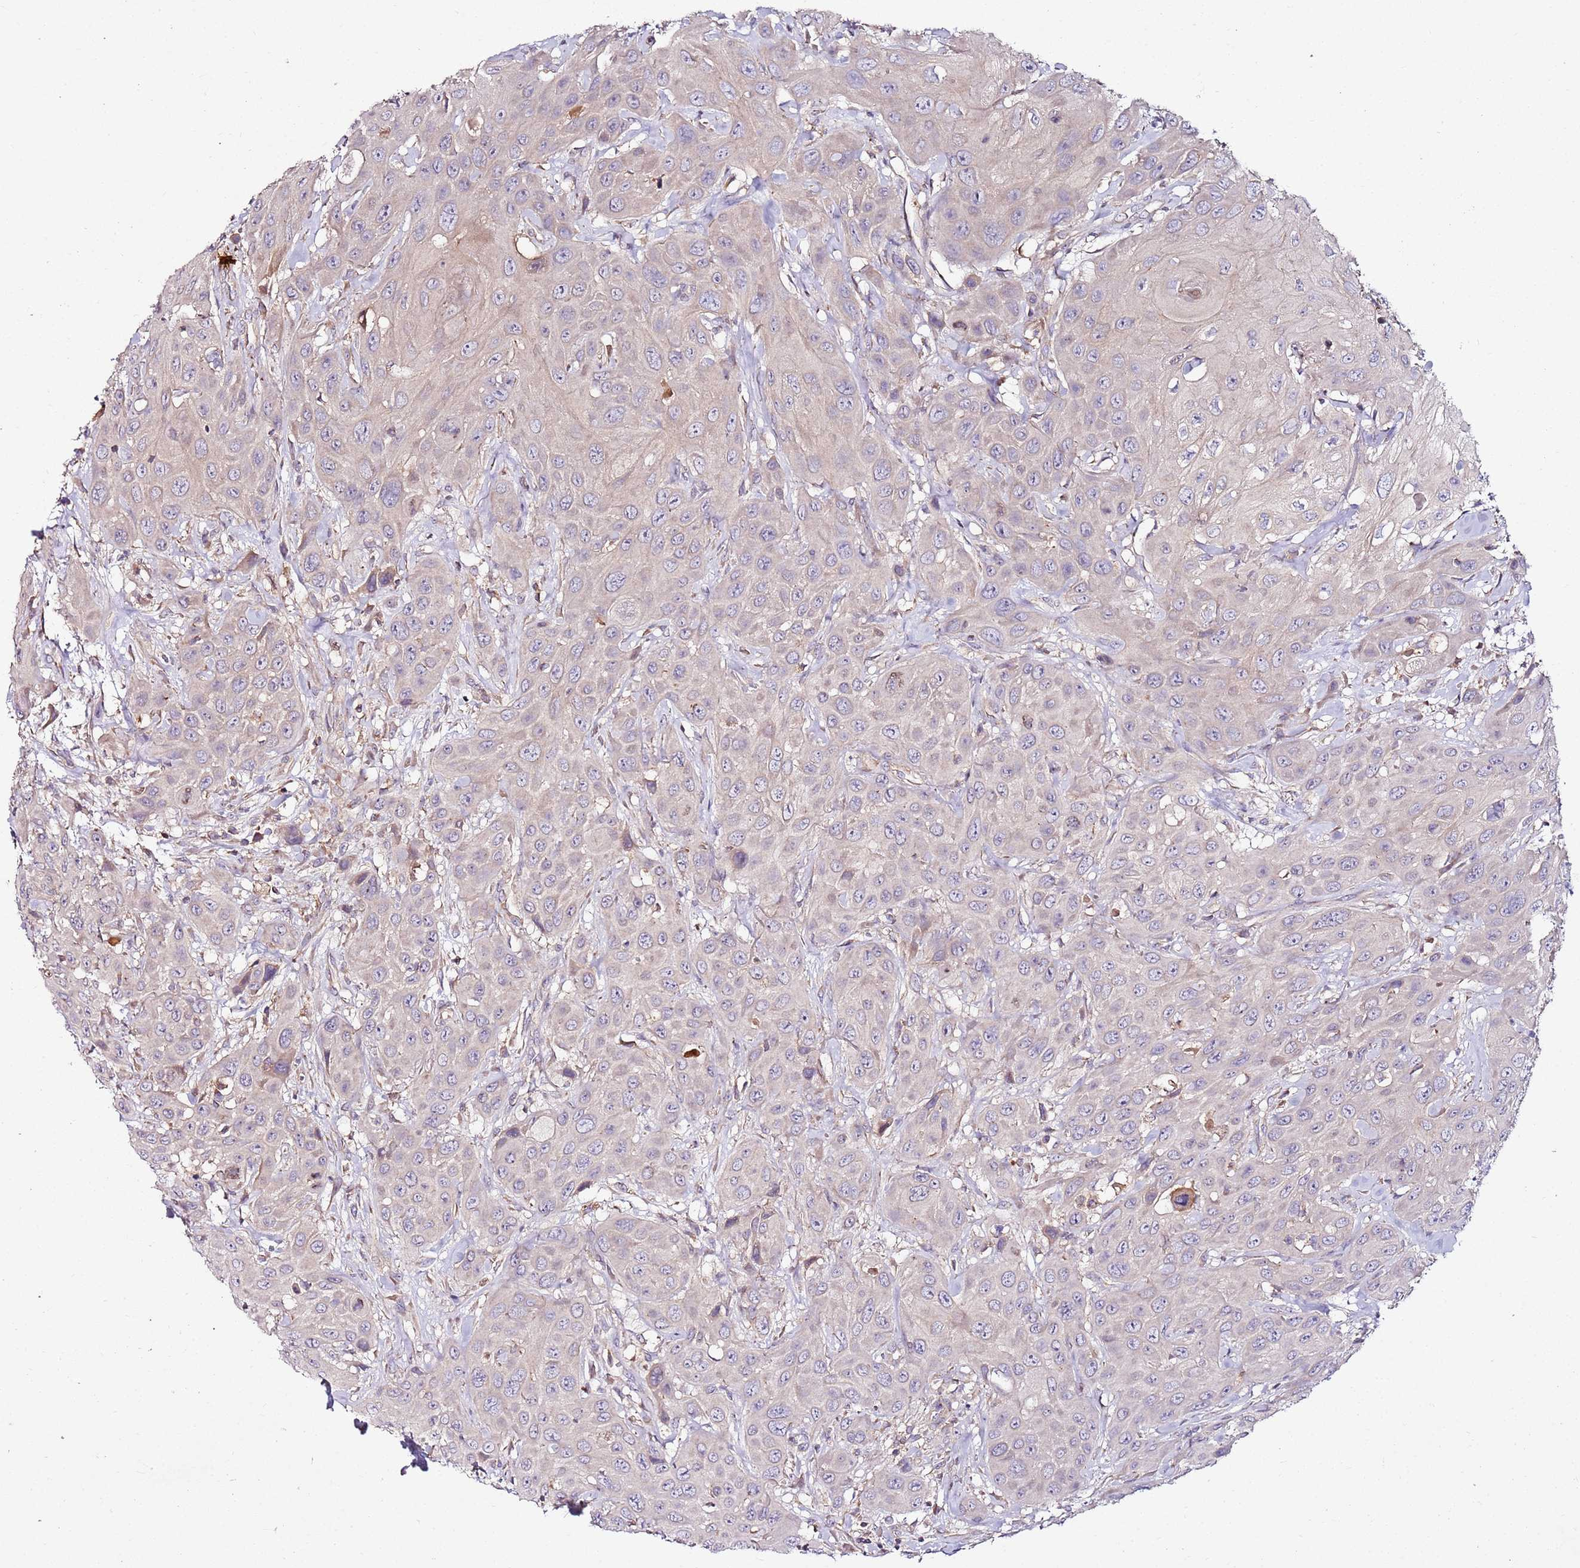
{"staining": {"intensity": "negative", "quantity": "none", "location": "none"}, "tissue": "head and neck cancer", "cell_type": "Tumor cells", "image_type": "cancer", "snomed": [{"axis": "morphology", "description": "Squamous cell carcinoma, NOS"}, {"axis": "topography", "description": "Head-Neck"}], "caption": "Immunohistochemical staining of human squamous cell carcinoma (head and neck) demonstrates no significant positivity in tumor cells.", "gene": "KRTAP21-3", "patient": {"sex": "male", "age": 81}}